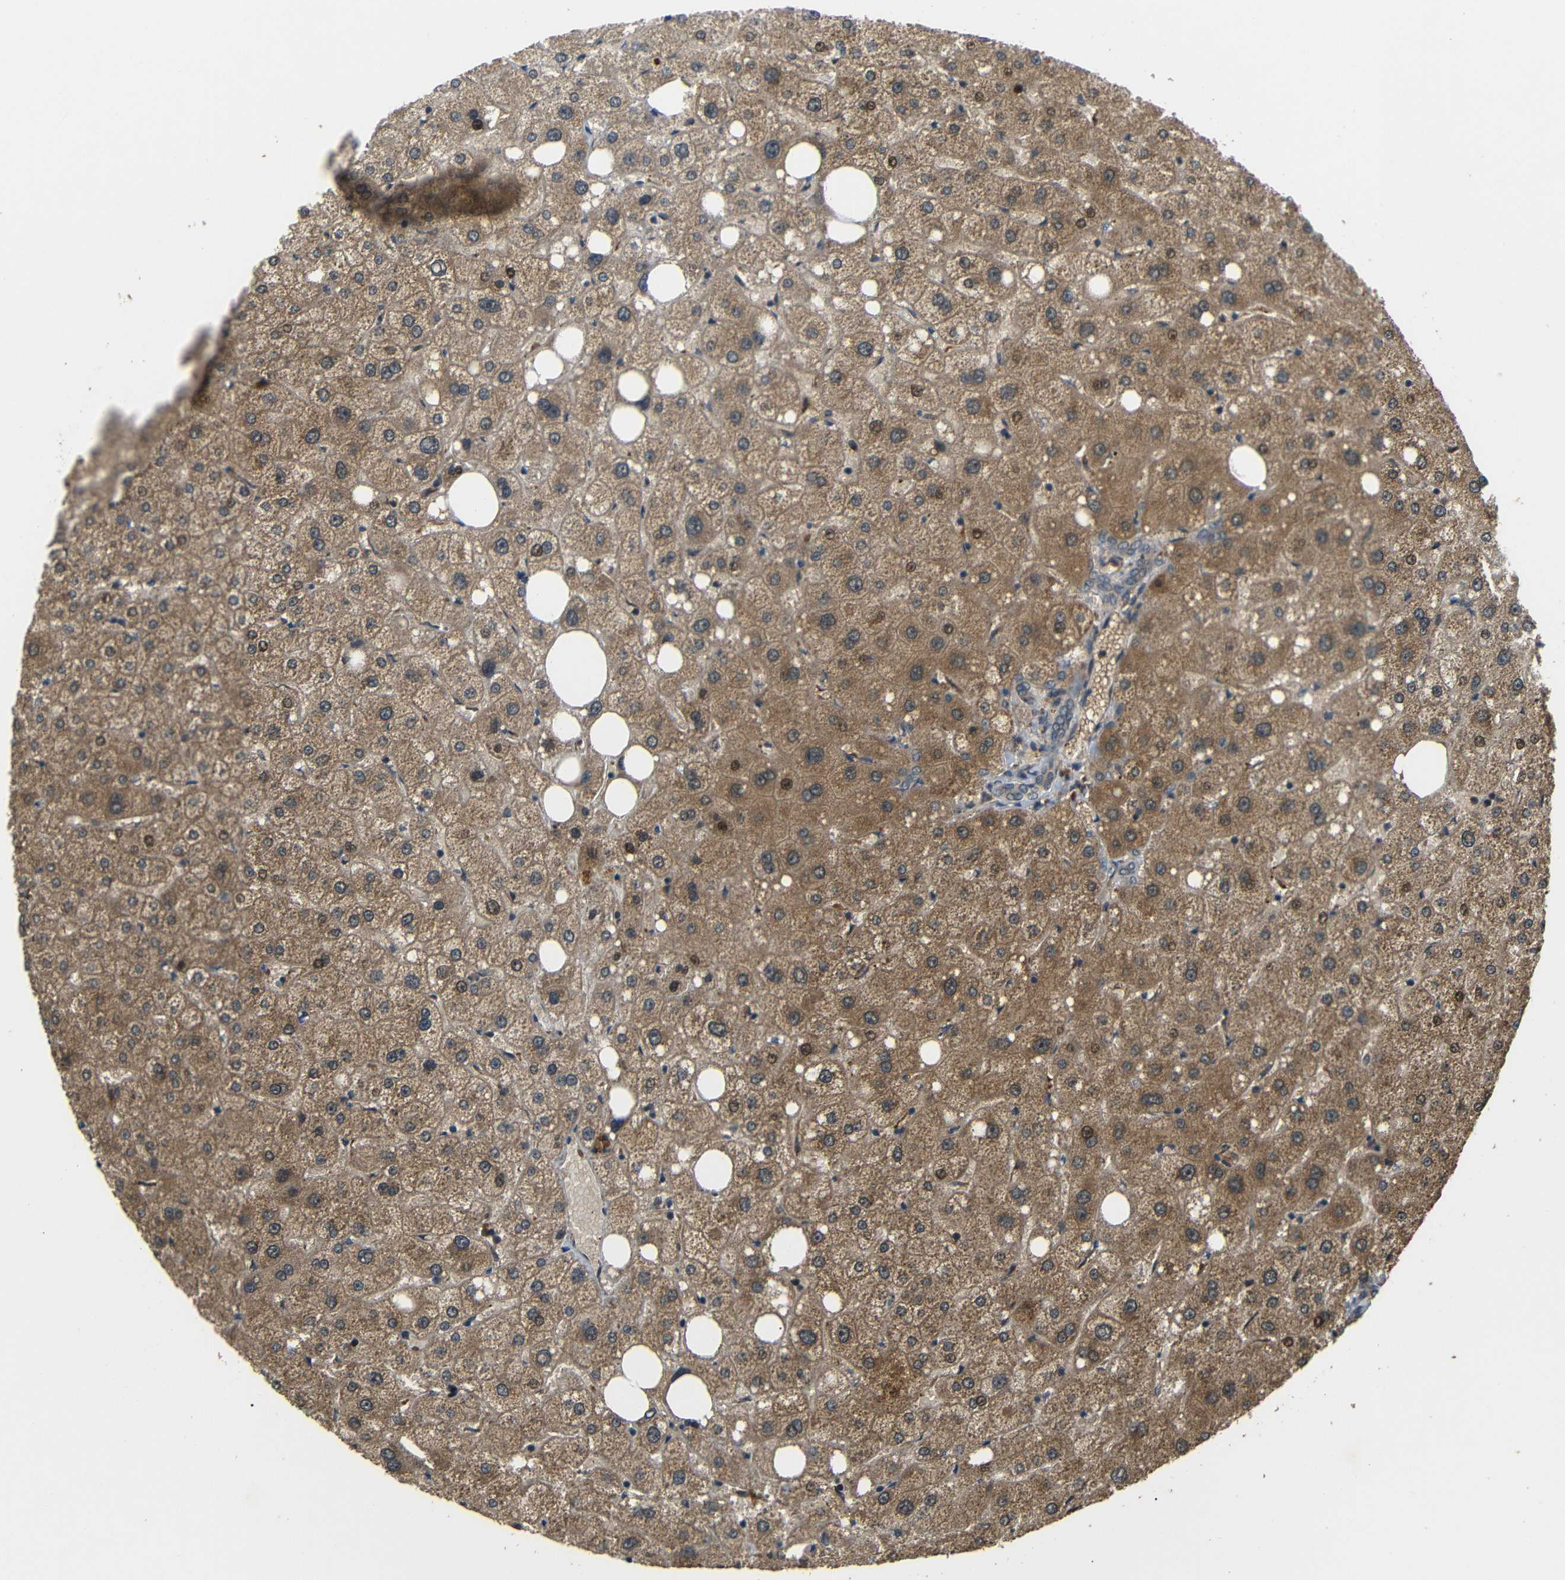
{"staining": {"intensity": "weak", "quantity": ">75%", "location": "cytoplasmic/membranous"}, "tissue": "liver", "cell_type": "Cholangiocytes", "image_type": "normal", "snomed": [{"axis": "morphology", "description": "Normal tissue, NOS"}, {"axis": "topography", "description": "Liver"}], "caption": "Immunohistochemical staining of benign liver reveals low levels of weak cytoplasmic/membranous expression in approximately >75% of cholangiocytes. The protein of interest is stained brown, and the nuclei are stained in blue (DAB IHC with brightfield microscopy, high magnification).", "gene": "EPHB2", "patient": {"sex": "male", "age": 73}}